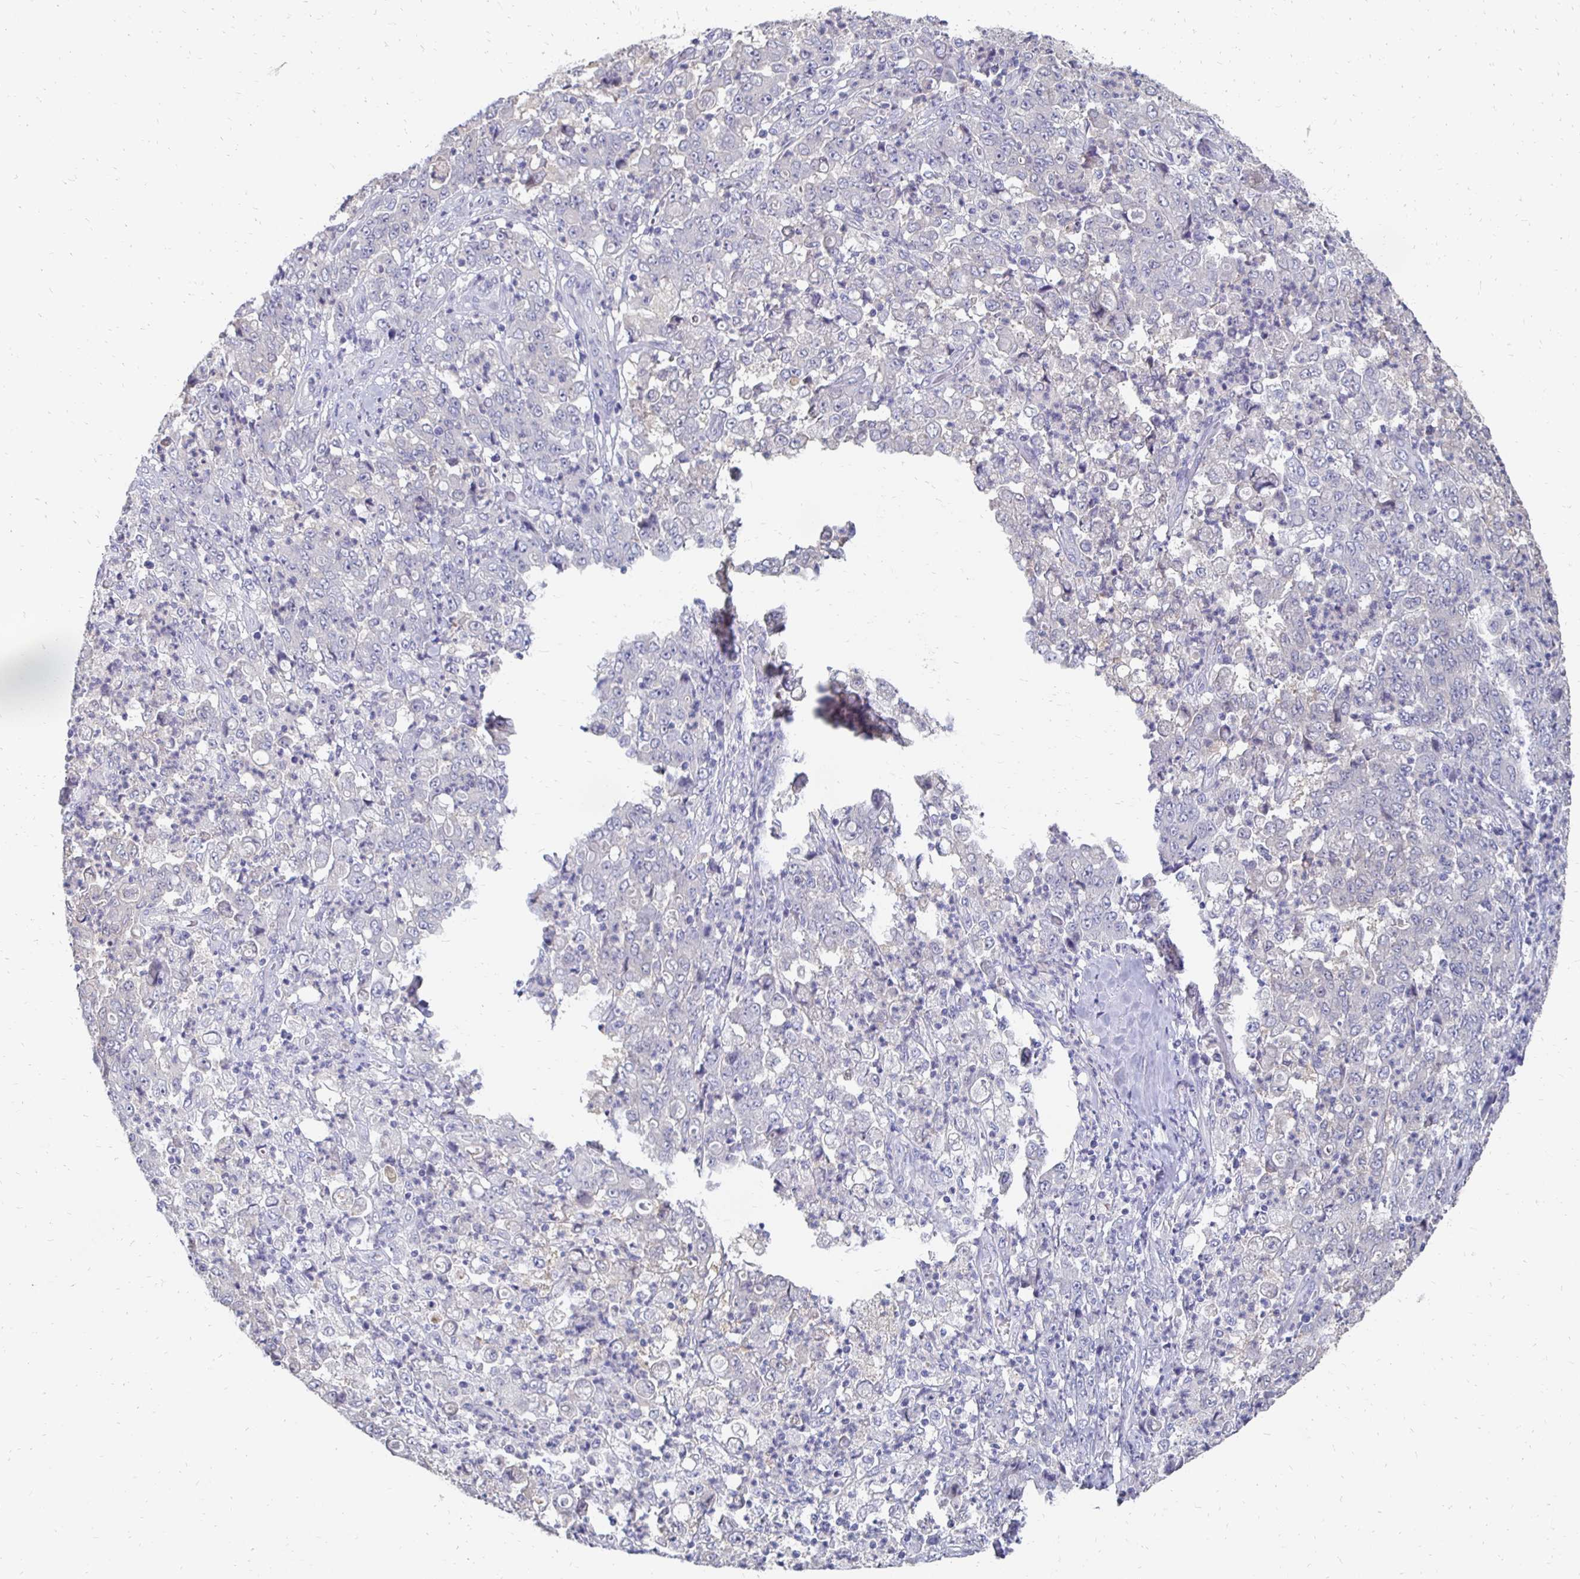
{"staining": {"intensity": "negative", "quantity": "none", "location": "none"}, "tissue": "stomach cancer", "cell_type": "Tumor cells", "image_type": "cancer", "snomed": [{"axis": "morphology", "description": "Adenocarcinoma, NOS"}, {"axis": "topography", "description": "Stomach, lower"}], "caption": "Immunohistochemistry of stomach adenocarcinoma reveals no staining in tumor cells. (Immunohistochemistry, brightfield microscopy, high magnification).", "gene": "SYCP3", "patient": {"sex": "female", "age": 71}}